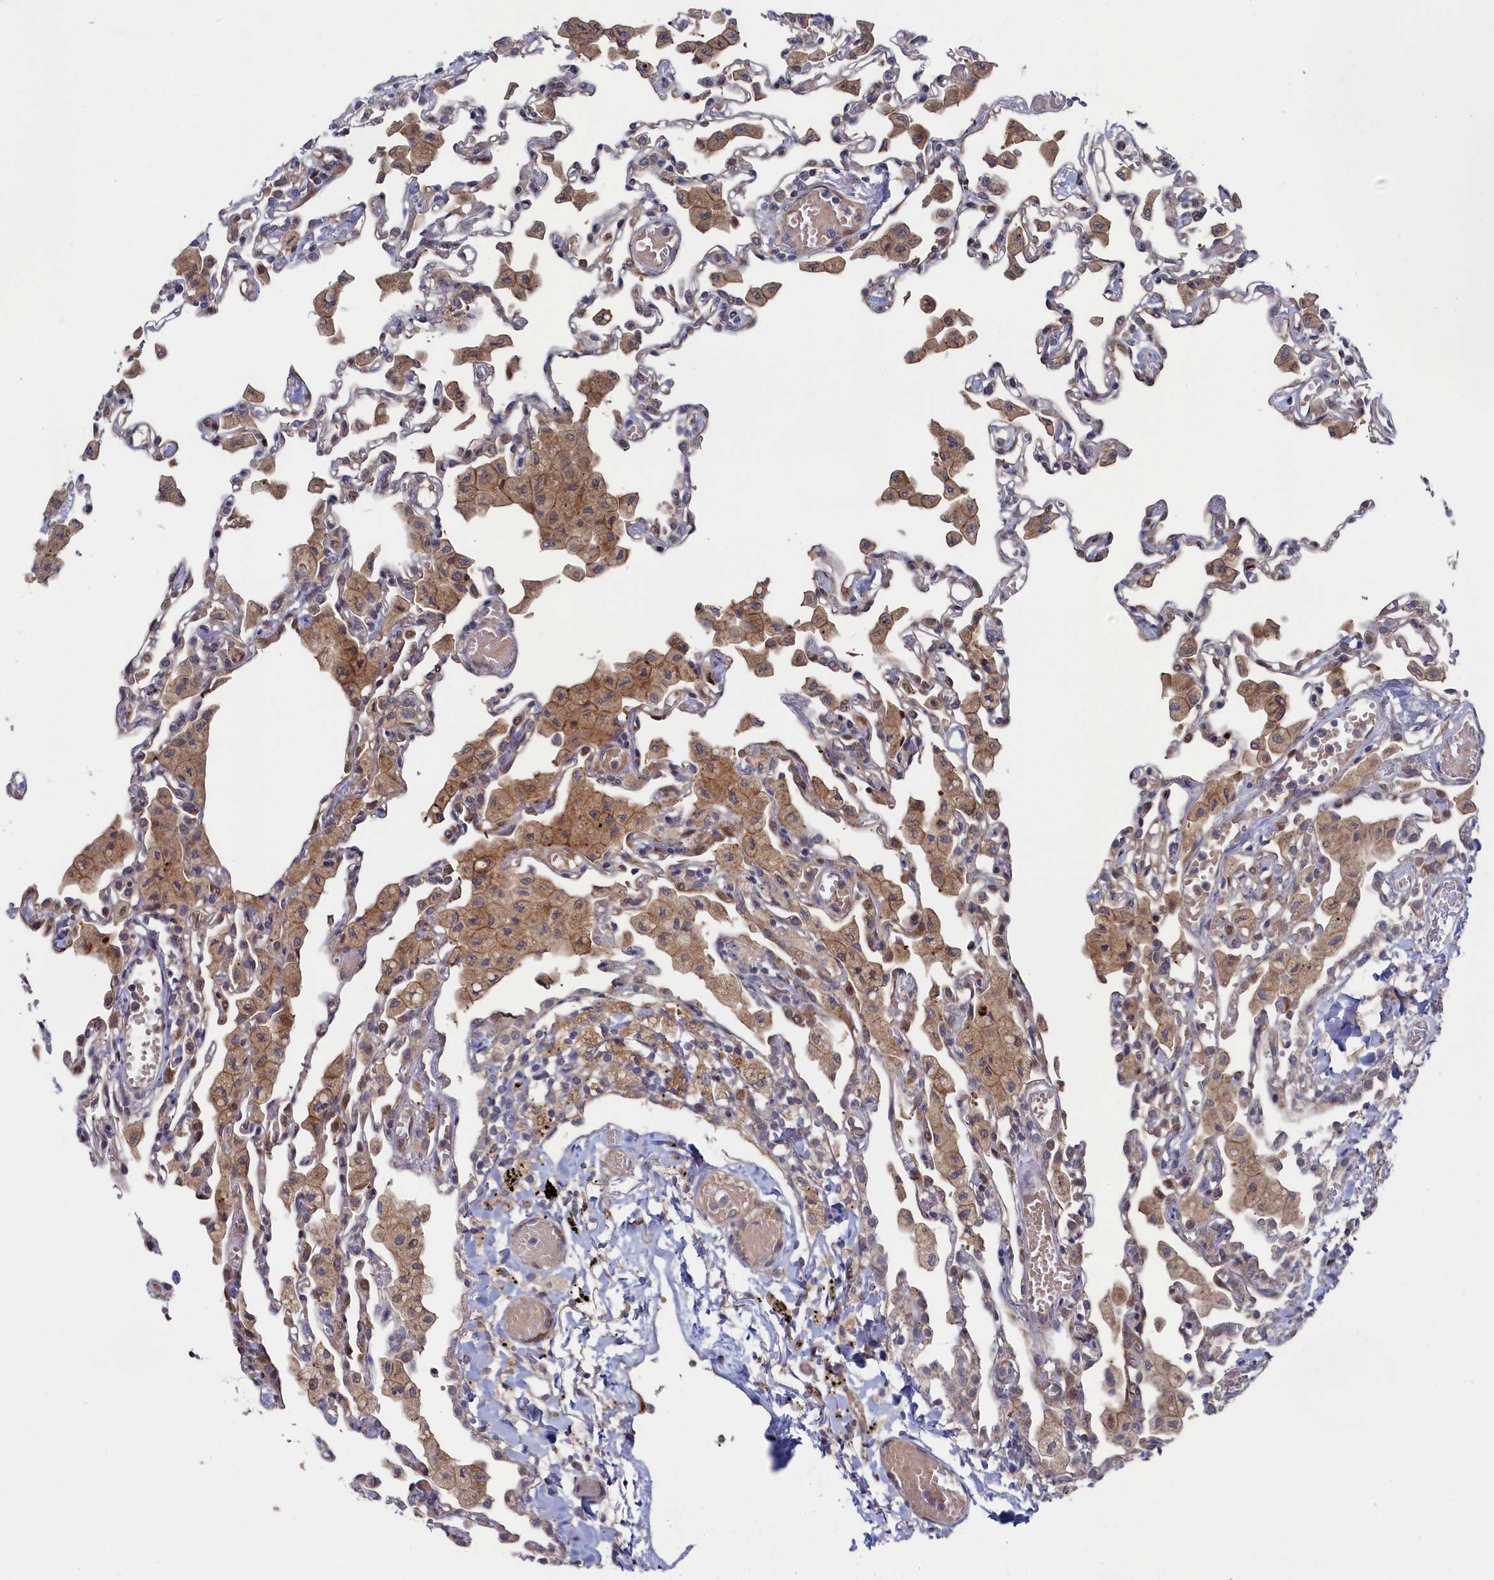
{"staining": {"intensity": "weak", "quantity": "25%-75%", "location": "cytoplasmic/membranous"}, "tissue": "lung", "cell_type": "Alveolar cells", "image_type": "normal", "snomed": [{"axis": "morphology", "description": "Normal tissue, NOS"}, {"axis": "topography", "description": "Bronchus"}, {"axis": "topography", "description": "Lung"}], "caption": "Immunohistochemical staining of unremarkable human lung demonstrates 25%-75% levels of weak cytoplasmic/membranous protein positivity in approximately 25%-75% of alveolar cells.", "gene": "ZNF891", "patient": {"sex": "female", "age": 49}}